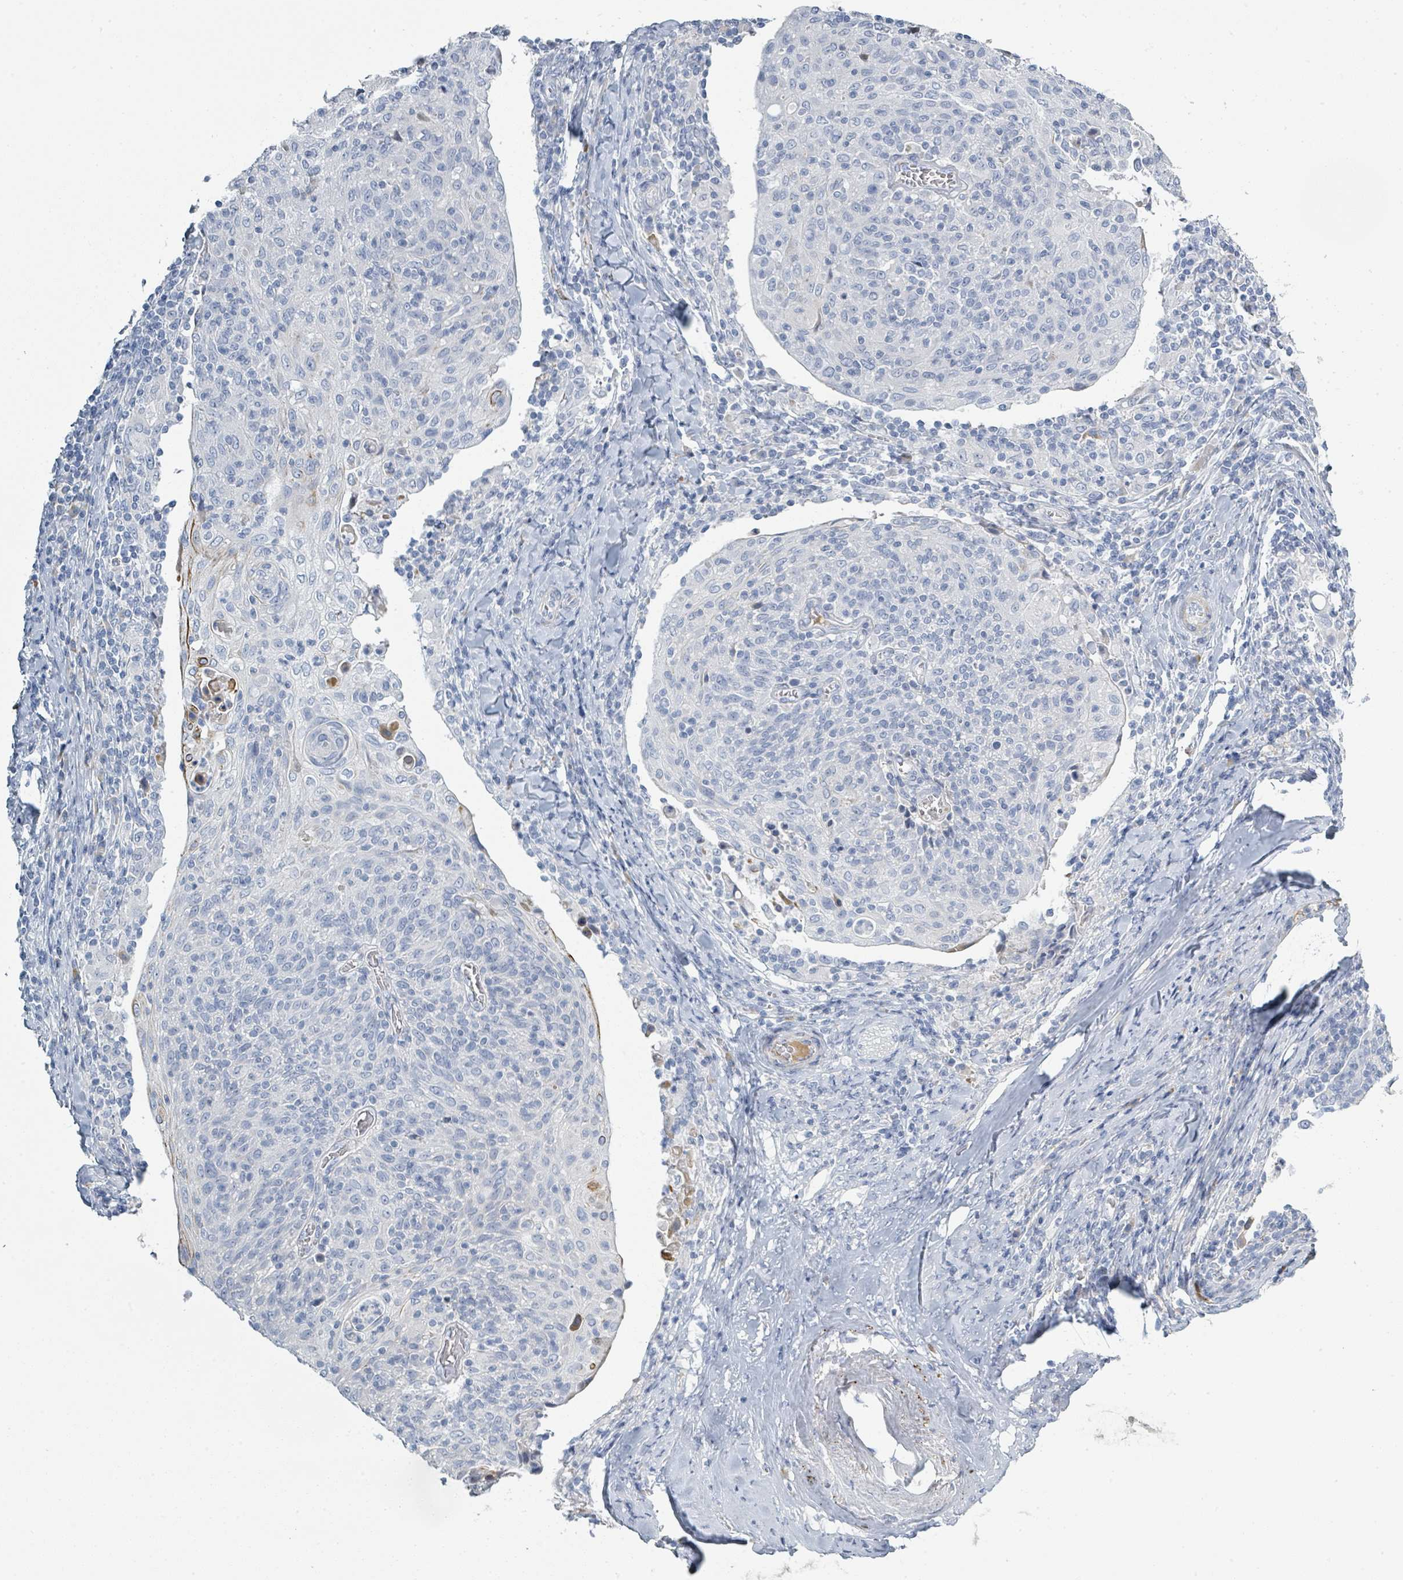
{"staining": {"intensity": "negative", "quantity": "none", "location": "none"}, "tissue": "cervical cancer", "cell_type": "Tumor cells", "image_type": "cancer", "snomed": [{"axis": "morphology", "description": "Squamous cell carcinoma, NOS"}, {"axis": "topography", "description": "Cervix"}], "caption": "Immunohistochemical staining of cervical cancer (squamous cell carcinoma) displays no significant staining in tumor cells.", "gene": "RAB33B", "patient": {"sex": "female", "age": 52}}